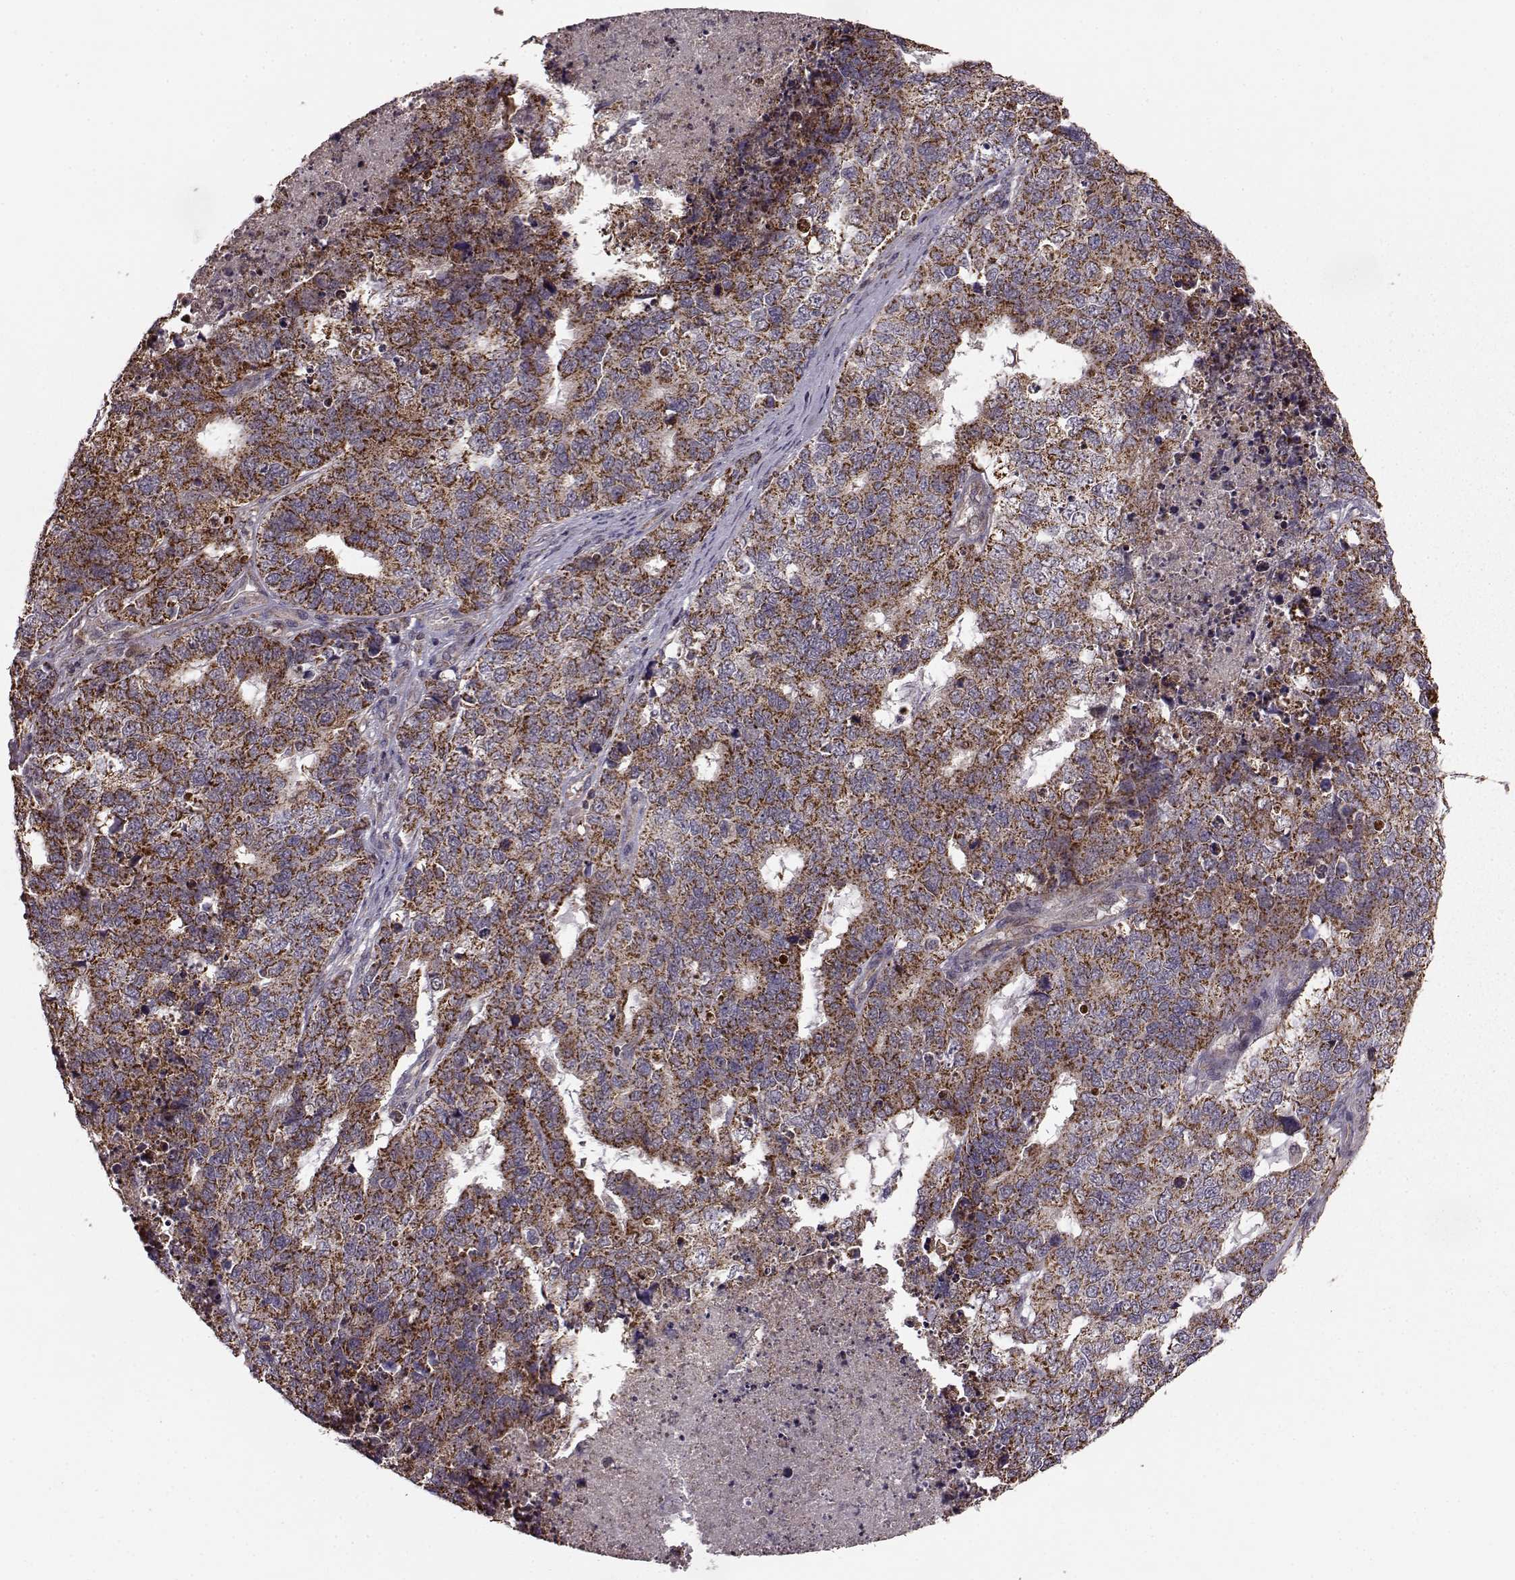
{"staining": {"intensity": "strong", "quantity": ">75%", "location": "cytoplasmic/membranous"}, "tissue": "cervical cancer", "cell_type": "Tumor cells", "image_type": "cancer", "snomed": [{"axis": "morphology", "description": "Squamous cell carcinoma, NOS"}, {"axis": "topography", "description": "Cervix"}], "caption": "There is high levels of strong cytoplasmic/membranous staining in tumor cells of cervical cancer (squamous cell carcinoma), as demonstrated by immunohistochemical staining (brown color).", "gene": "PUDP", "patient": {"sex": "female", "age": 63}}